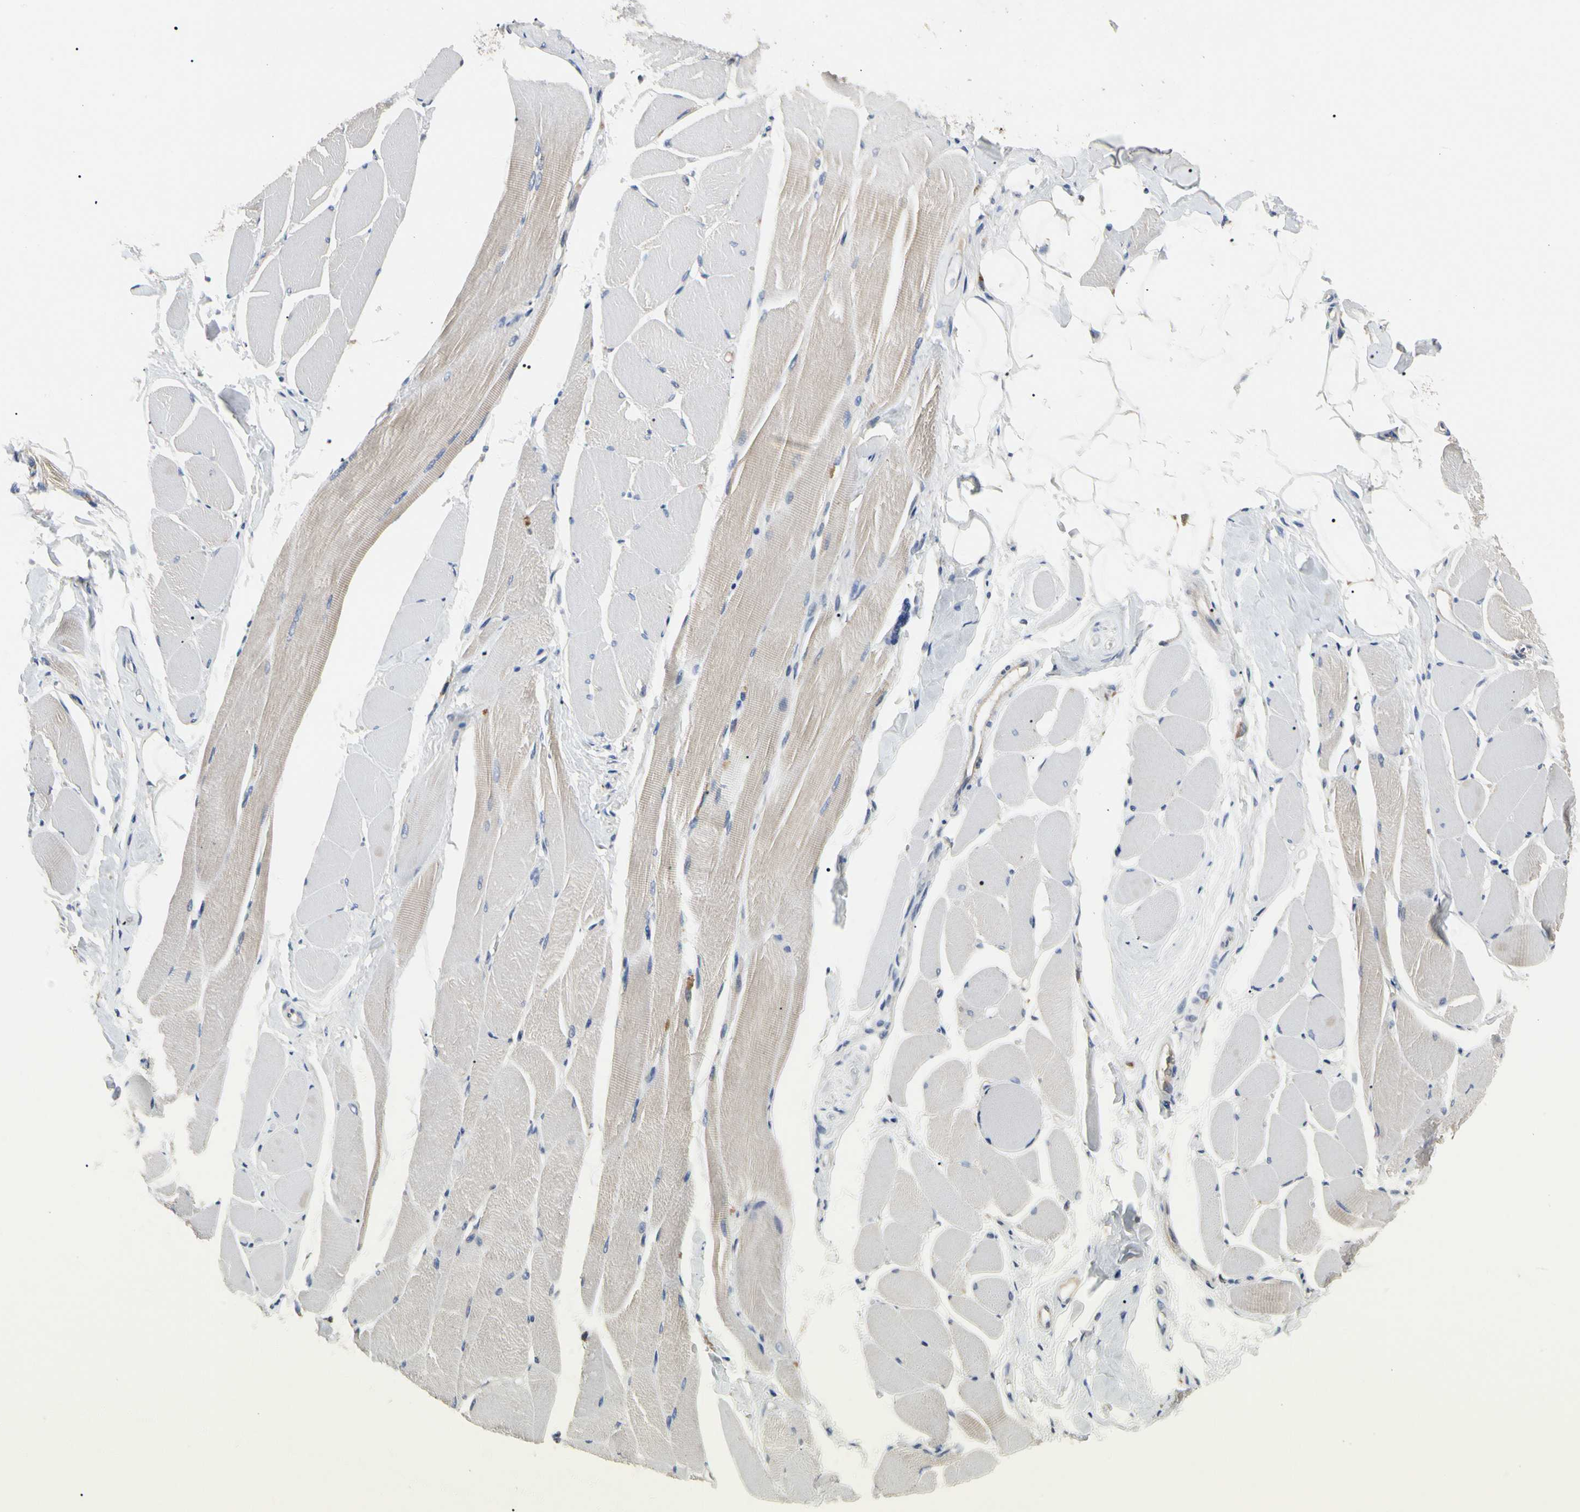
{"staining": {"intensity": "weak", "quantity": "25%-75%", "location": "cytoplasmic/membranous"}, "tissue": "skeletal muscle", "cell_type": "Myocytes", "image_type": "normal", "snomed": [{"axis": "morphology", "description": "Normal tissue, NOS"}, {"axis": "topography", "description": "Skeletal muscle"}, {"axis": "topography", "description": "Peripheral nerve tissue"}], "caption": "Protein expression by IHC shows weak cytoplasmic/membranous positivity in about 25%-75% of myocytes in unremarkable skeletal muscle.", "gene": "ADA2", "patient": {"sex": "female", "age": 84}}